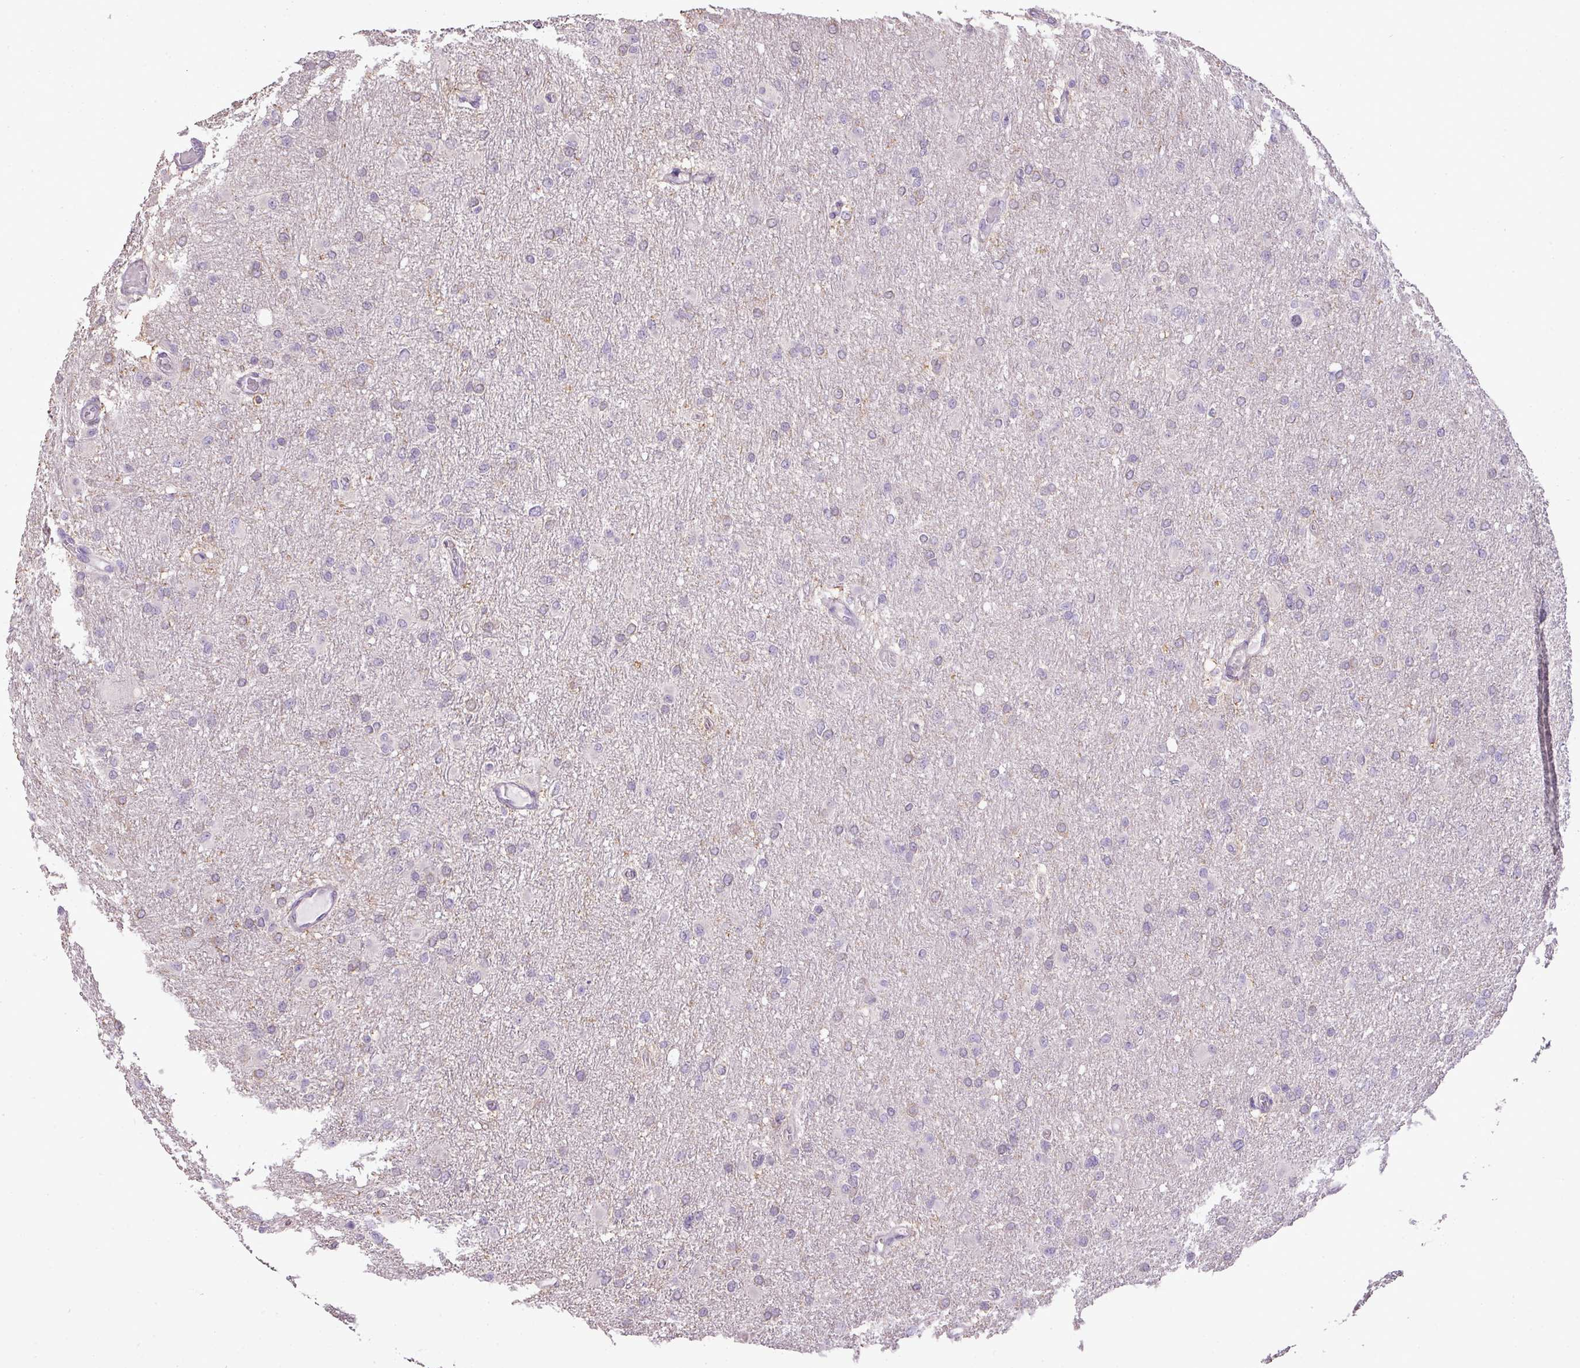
{"staining": {"intensity": "negative", "quantity": "none", "location": "none"}, "tissue": "glioma", "cell_type": "Tumor cells", "image_type": "cancer", "snomed": [{"axis": "morphology", "description": "Glioma, malignant, High grade"}, {"axis": "topography", "description": "Cerebral cortex"}], "caption": "This is an immunohistochemistry image of human glioma. There is no staining in tumor cells.", "gene": "LY9", "patient": {"sex": "female", "age": 36}}